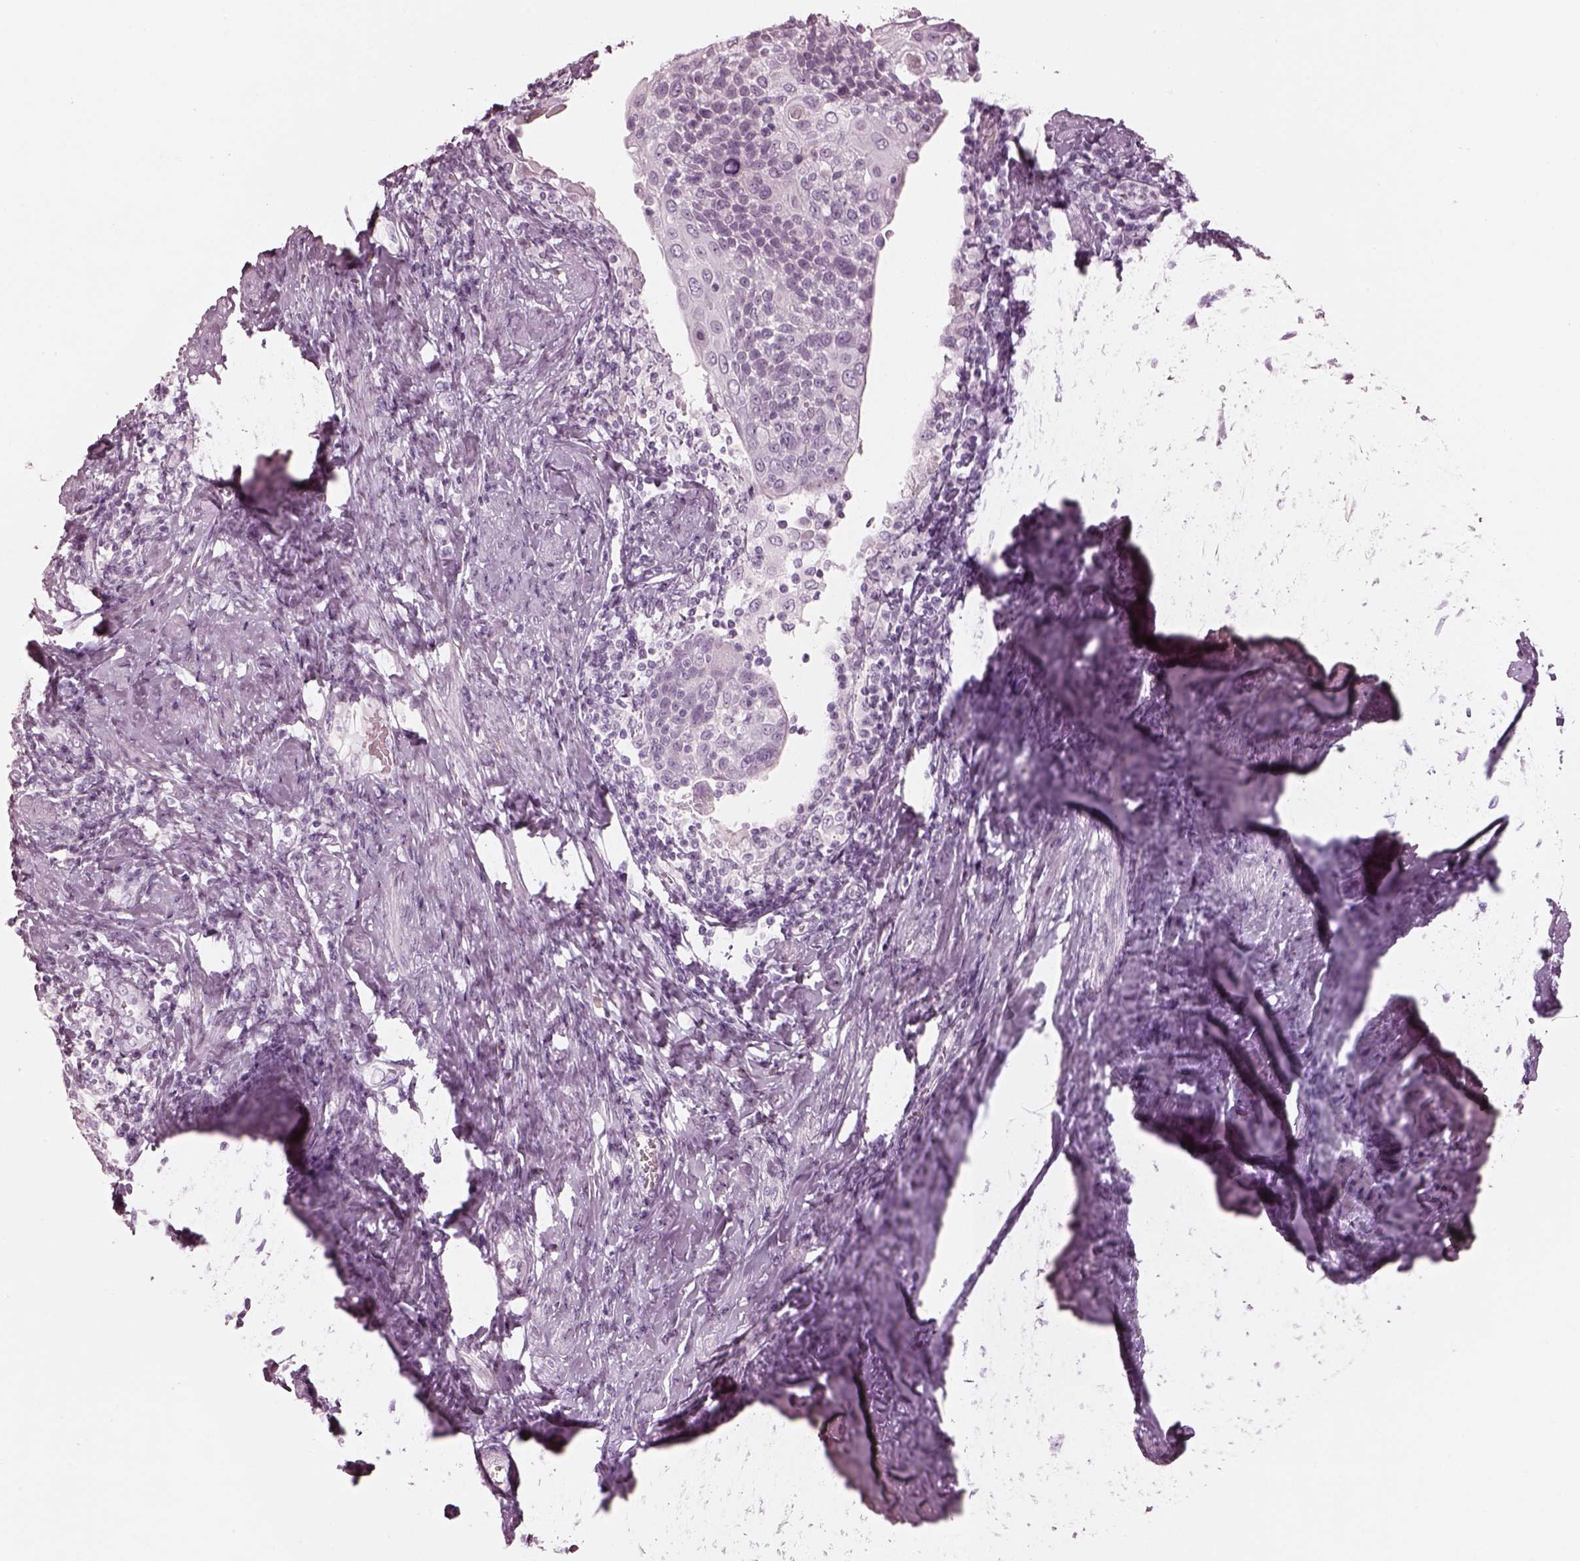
{"staining": {"intensity": "negative", "quantity": "none", "location": "none"}, "tissue": "cervical cancer", "cell_type": "Tumor cells", "image_type": "cancer", "snomed": [{"axis": "morphology", "description": "Squamous cell carcinoma, NOS"}, {"axis": "topography", "description": "Cervix"}], "caption": "A high-resolution photomicrograph shows immunohistochemistry staining of cervical squamous cell carcinoma, which exhibits no significant staining in tumor cells. Nuclei are stained in blue.", "gene": "OPN4", "patient": {"sex": "female", "age": 61}}